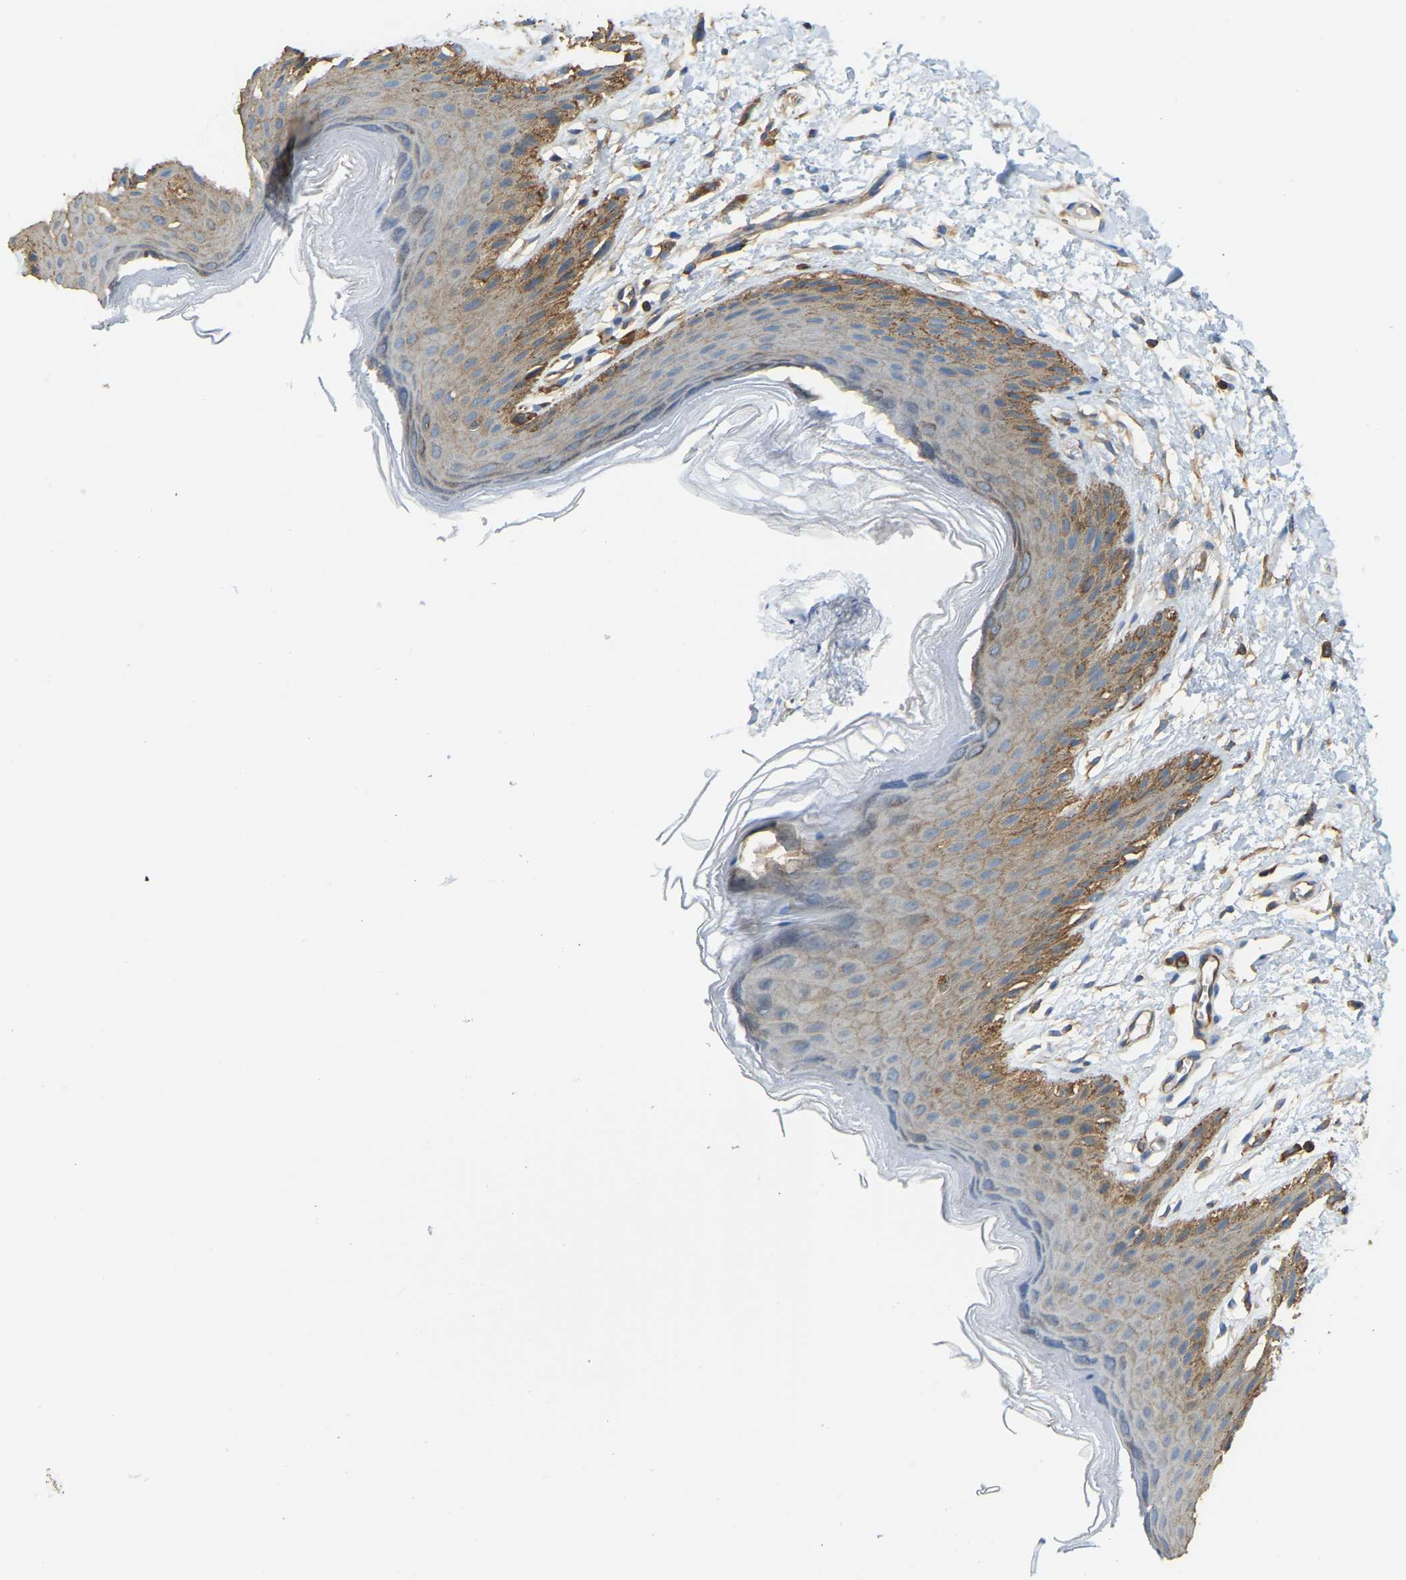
{"staining": {"intensity": "moderate", "quantity": ">75%", "location": "cytoplasmic/membranous"}, "tissue": "skin", "cell_type": "Epidermal cells", "image_type": "normal", "snomed": [{"axis": "morphology", "description": "Normal tissue, NOS"}, {"axis": "topography", "description": "Anal"}], "caption": "An immunohistochemistry (IHC) image of benign tissue is shown. Protein staining in brown highlights moderate cytoplasmic/membranous positivity in skin within epidermal cells.", "gene": "AHNAK", "patient": {"sex": "male", "age": 44}}